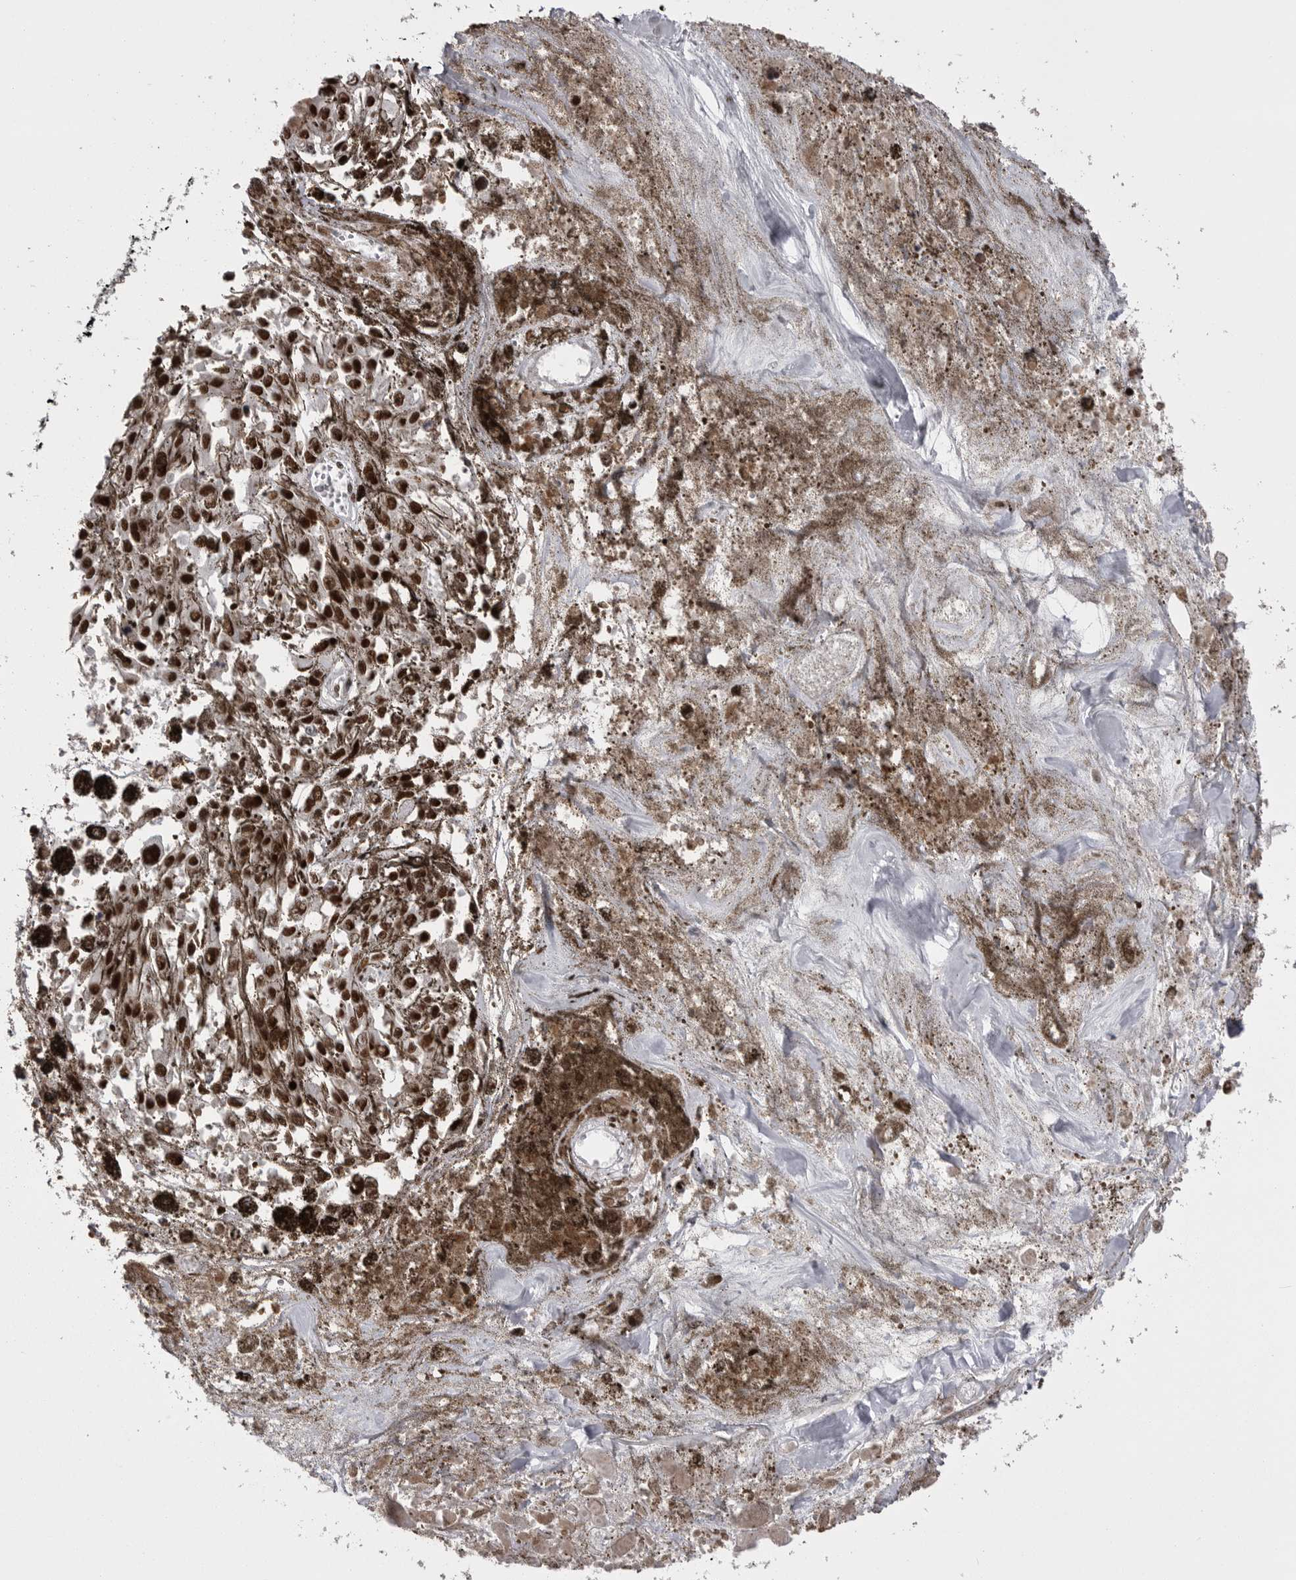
{"staining": {"intensity": "strong", "quantity": ">75%", "location": "nuclear"}, "tissue": "melanoma", "cell_type": "Tumor cells", "image_type": "cancer", "snomed": [{"axis": "morphology", "description": "Malignant melanoma, Metastatic site"}, {"axis": "topography", "description": "Lymph node"}], "caption": "High-magnification brightfield microscopy of melanoma stained with DAB (3,3'-diaminobenzidine) (brown) and counterstained with hematoxylin (blue). tumor cells exhibit strong nuclear staining is identified in about>75% of cells. (IHC, brightfield microscopy, high magnification).", "gene": "MEPCE", "patient": {"sex": "male", "age": 59}}